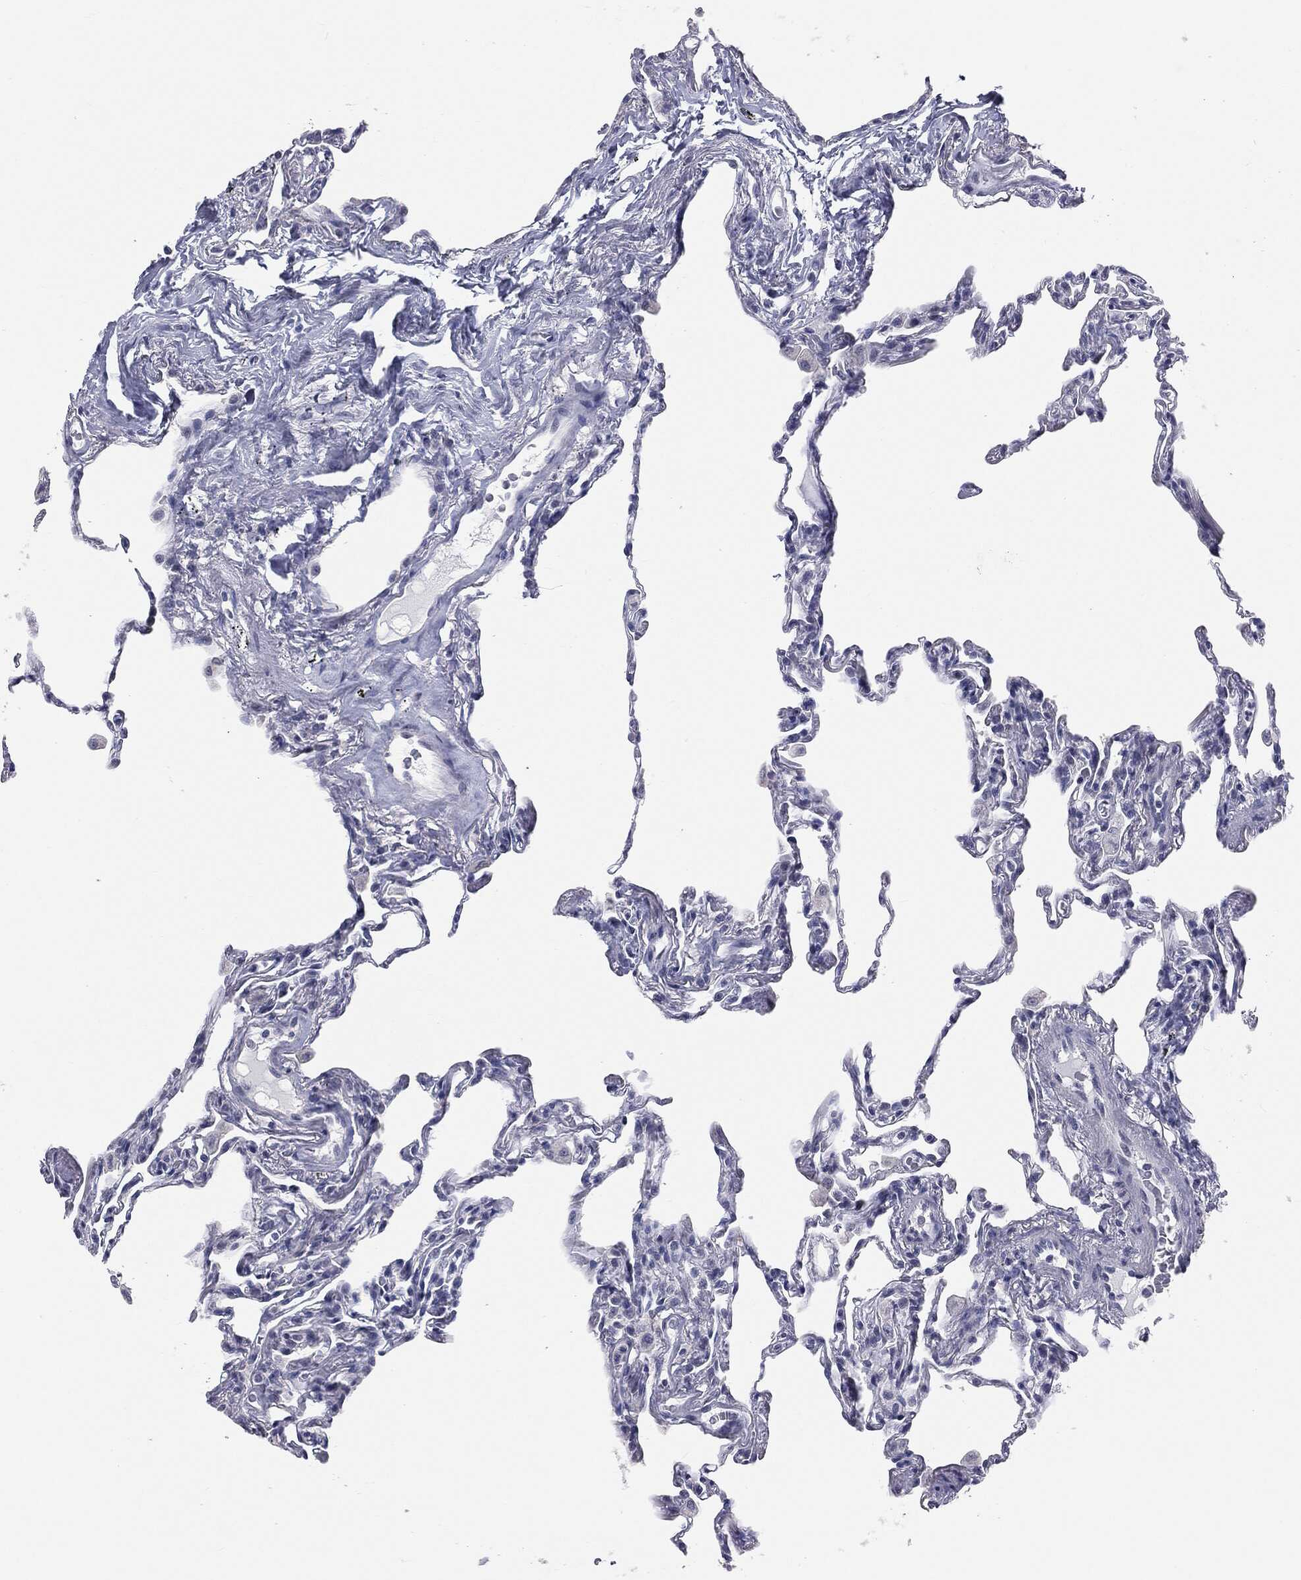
{"staining": {"intensity": "negative", "quantity": "none", "location": "none"}, "tissue": "lung", "cell_type": "Alveolar cells", "image_type": "normal", "snomed": [{"axis": "morphology", "description": "Normal tissue, NOS"}, {"axis": "topography", "description": "Lung"}], "caption": "A histopathology image of human lung is negative for staining in alveolar cells. (Stains: DAB (3,3'-diaminobenzidine) immunohistochemistry (IHC) with hematoxylin counter stain, Microscopy: brightfield microscopy at high magnification).", "gene": "DMKN", "patient": {"sex": "female", "age": 57}}